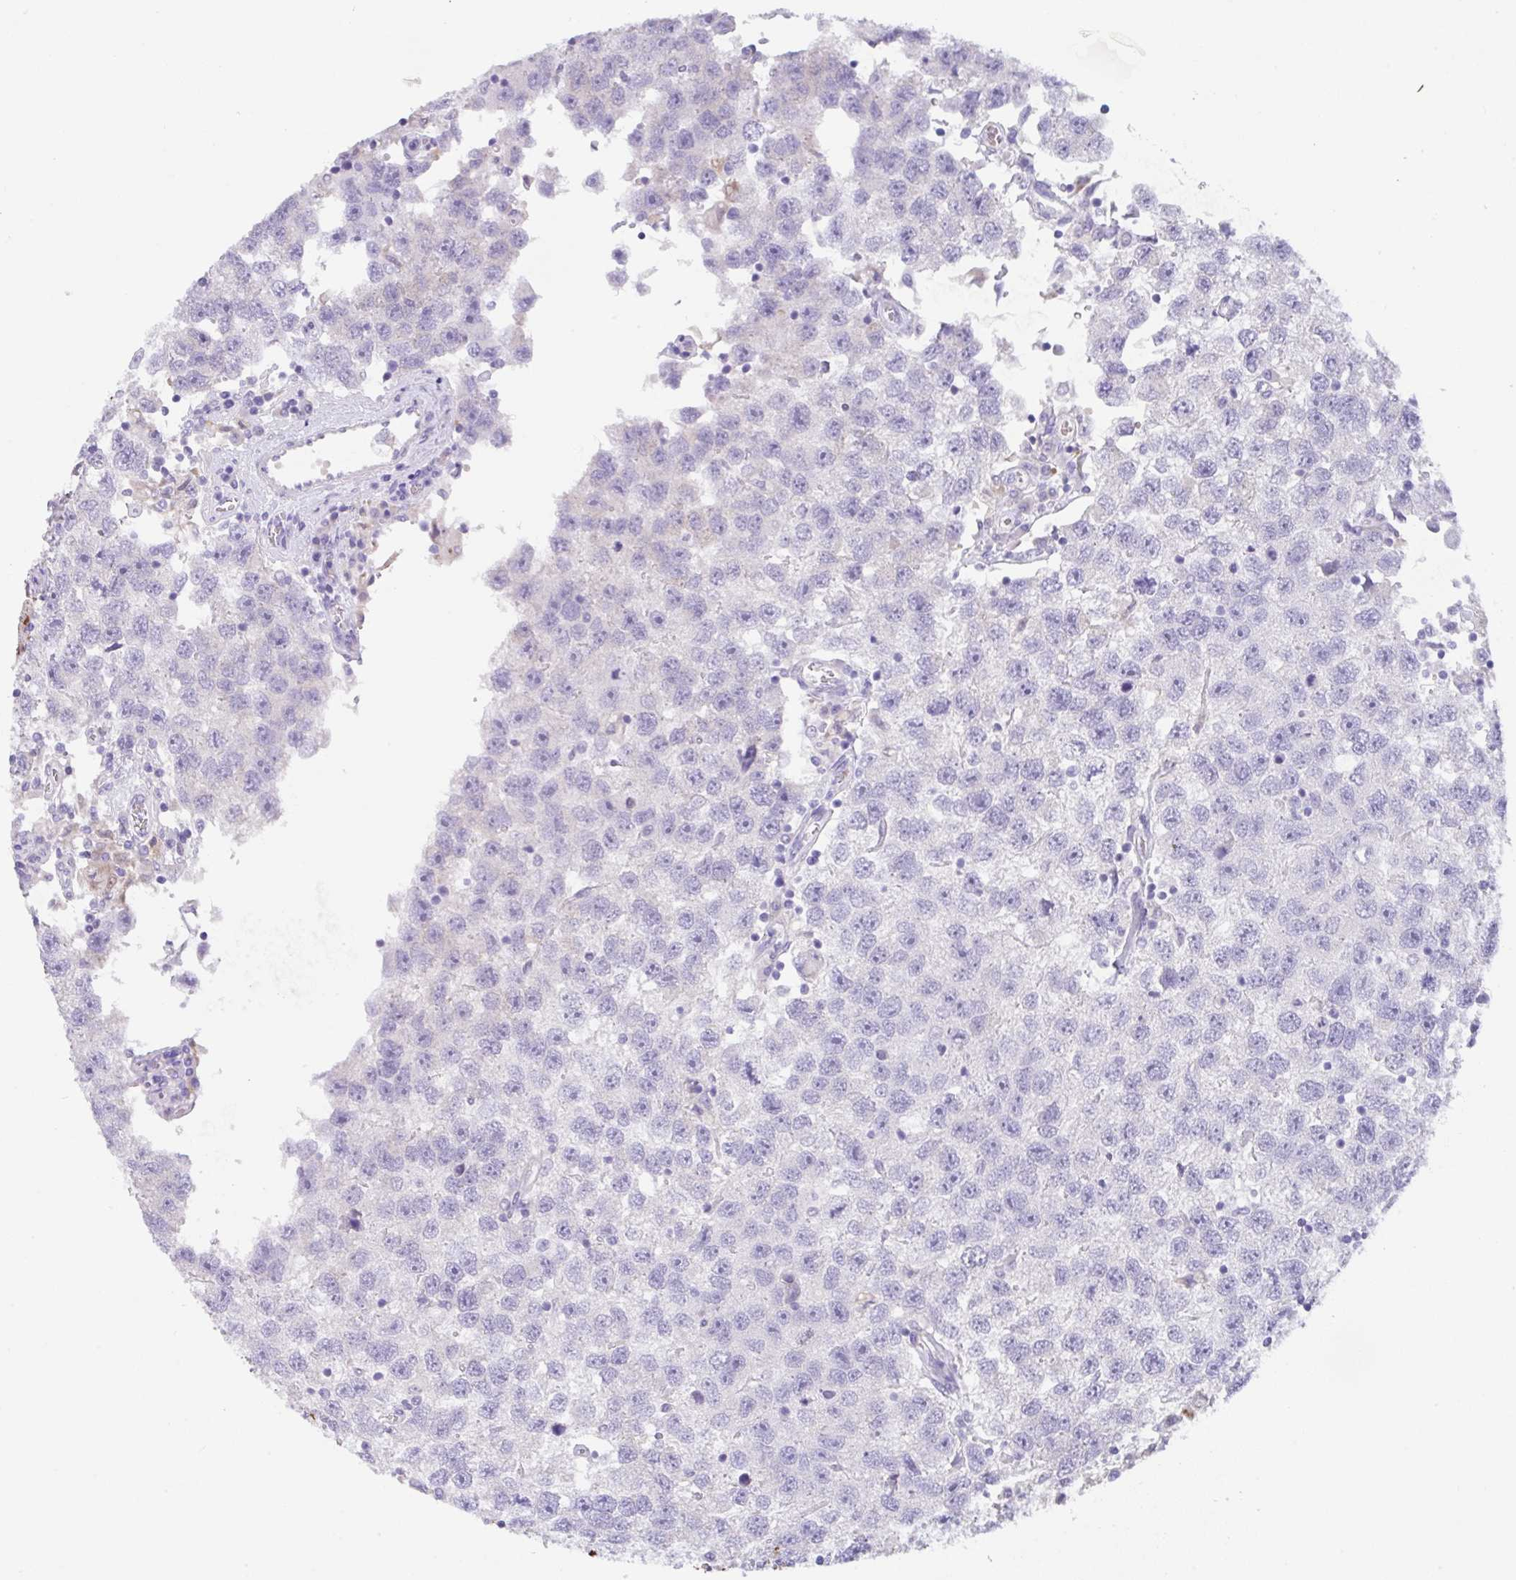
{"staining": {"intensity": "negative", "quantity": "none", "location": "none"}, "tissue": "testis cancer", "cell_type": "Tumor cells", "image_type": "cancer", "snomed": [{"axis": "morphology", "description": "Seminoma, NOS"}, {"axis": "topography", "description": "Testis"}], "caption": "This is an immunohistochemistry (IHC) photomicrograph of human testis seminoma. There is no staining in tumor cells.", "gene": "TRAF4", "patient": {"sex": "male", "age": 26}}